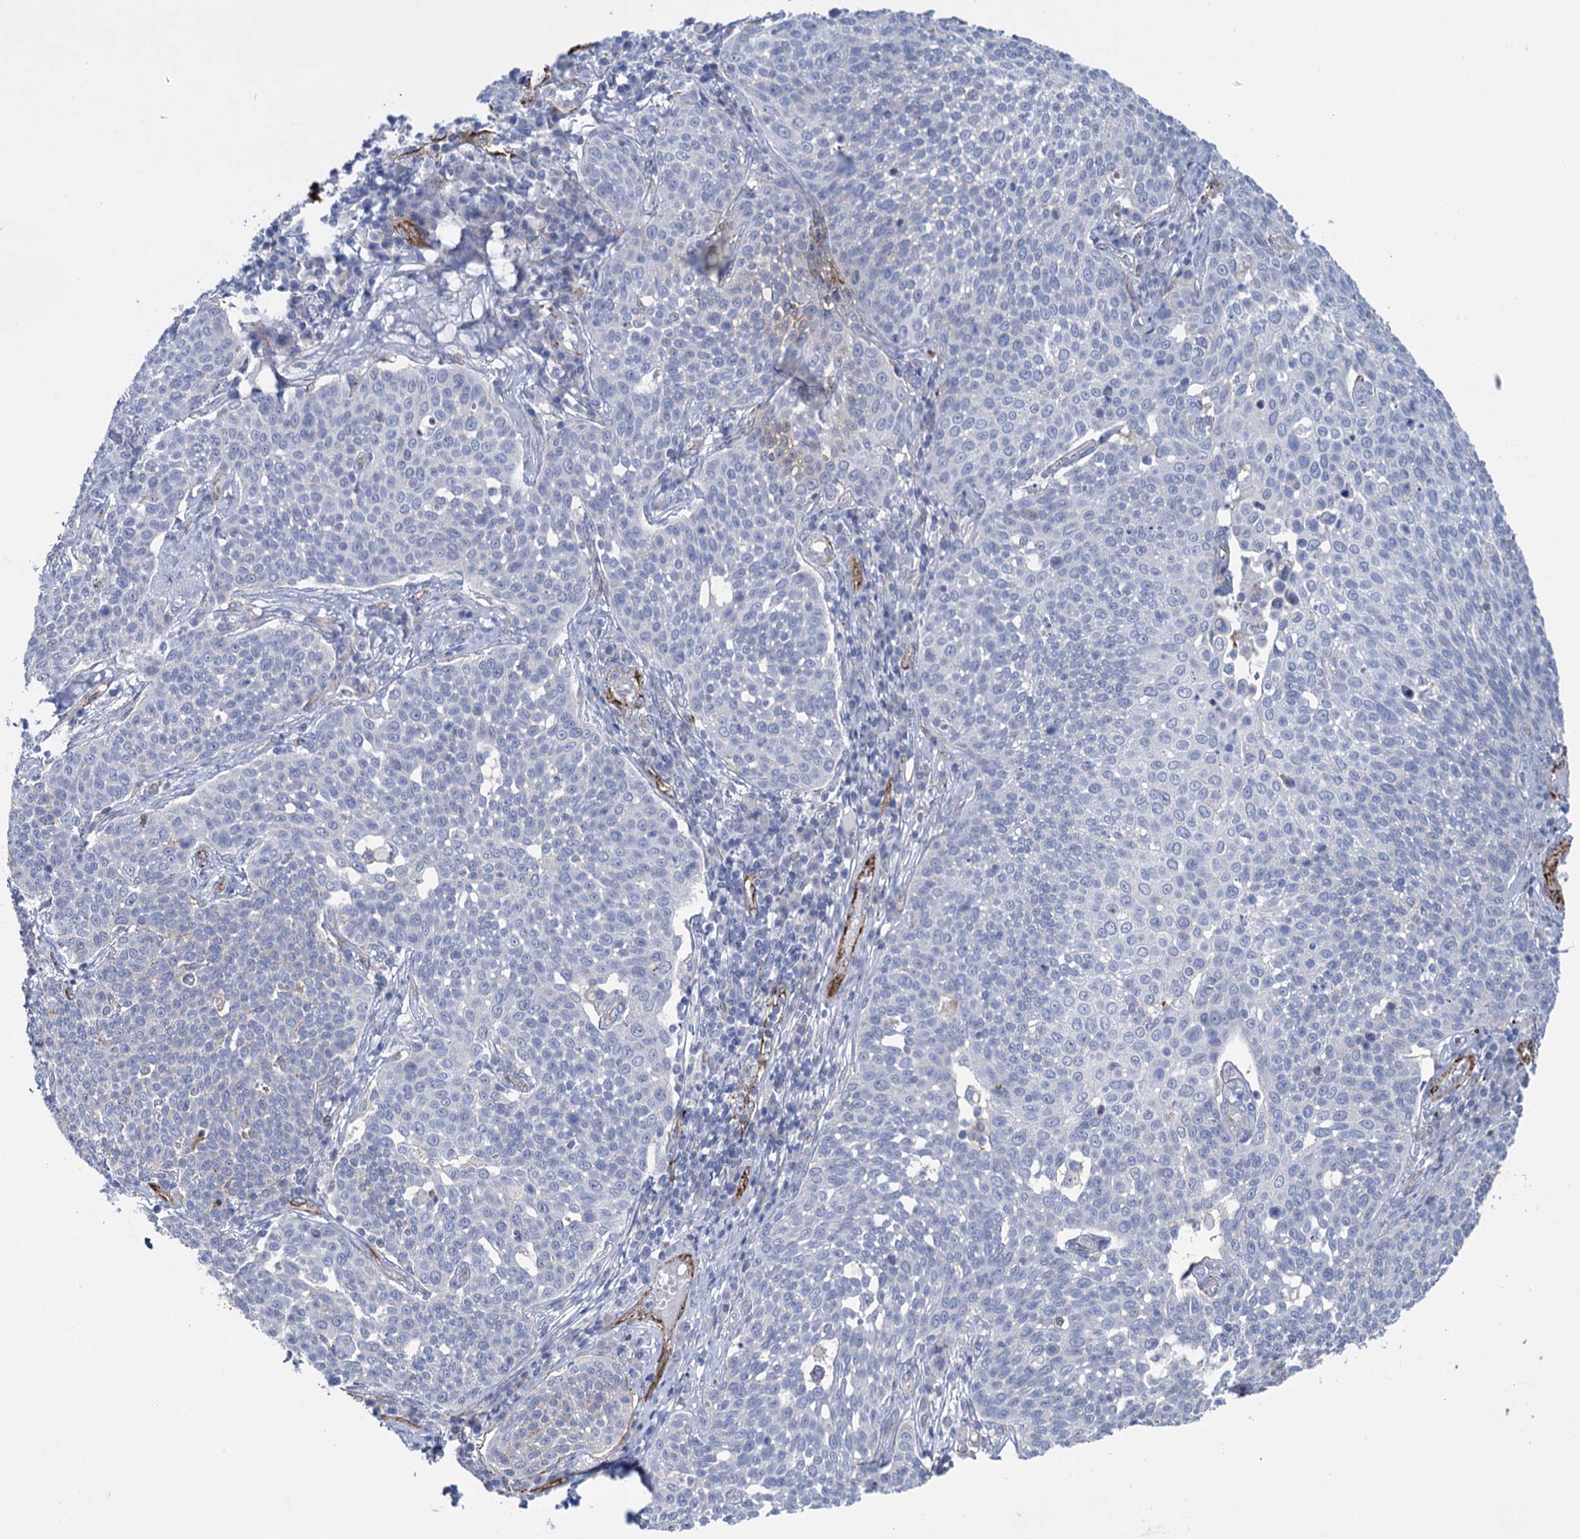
{"staining": {"intensity": "negative", "quantity": "none", "location": "none"}, "tissue": "cervical cancer", "cell_type": "Tumor cells", "image_type": "cancer", "snomed": [{"axis": "morphology", "description": "Squamous cell carcinoma, NOS"}, {"axis": "topography", "description": "Cervix"}], "caption": "Immunohistochemistry (IHC) of squamous cell carcinoma (cervical) exhibits no staining in tumor cells.", "gene": "SNCG", "patient": {"sex": "female", "age": 34}}